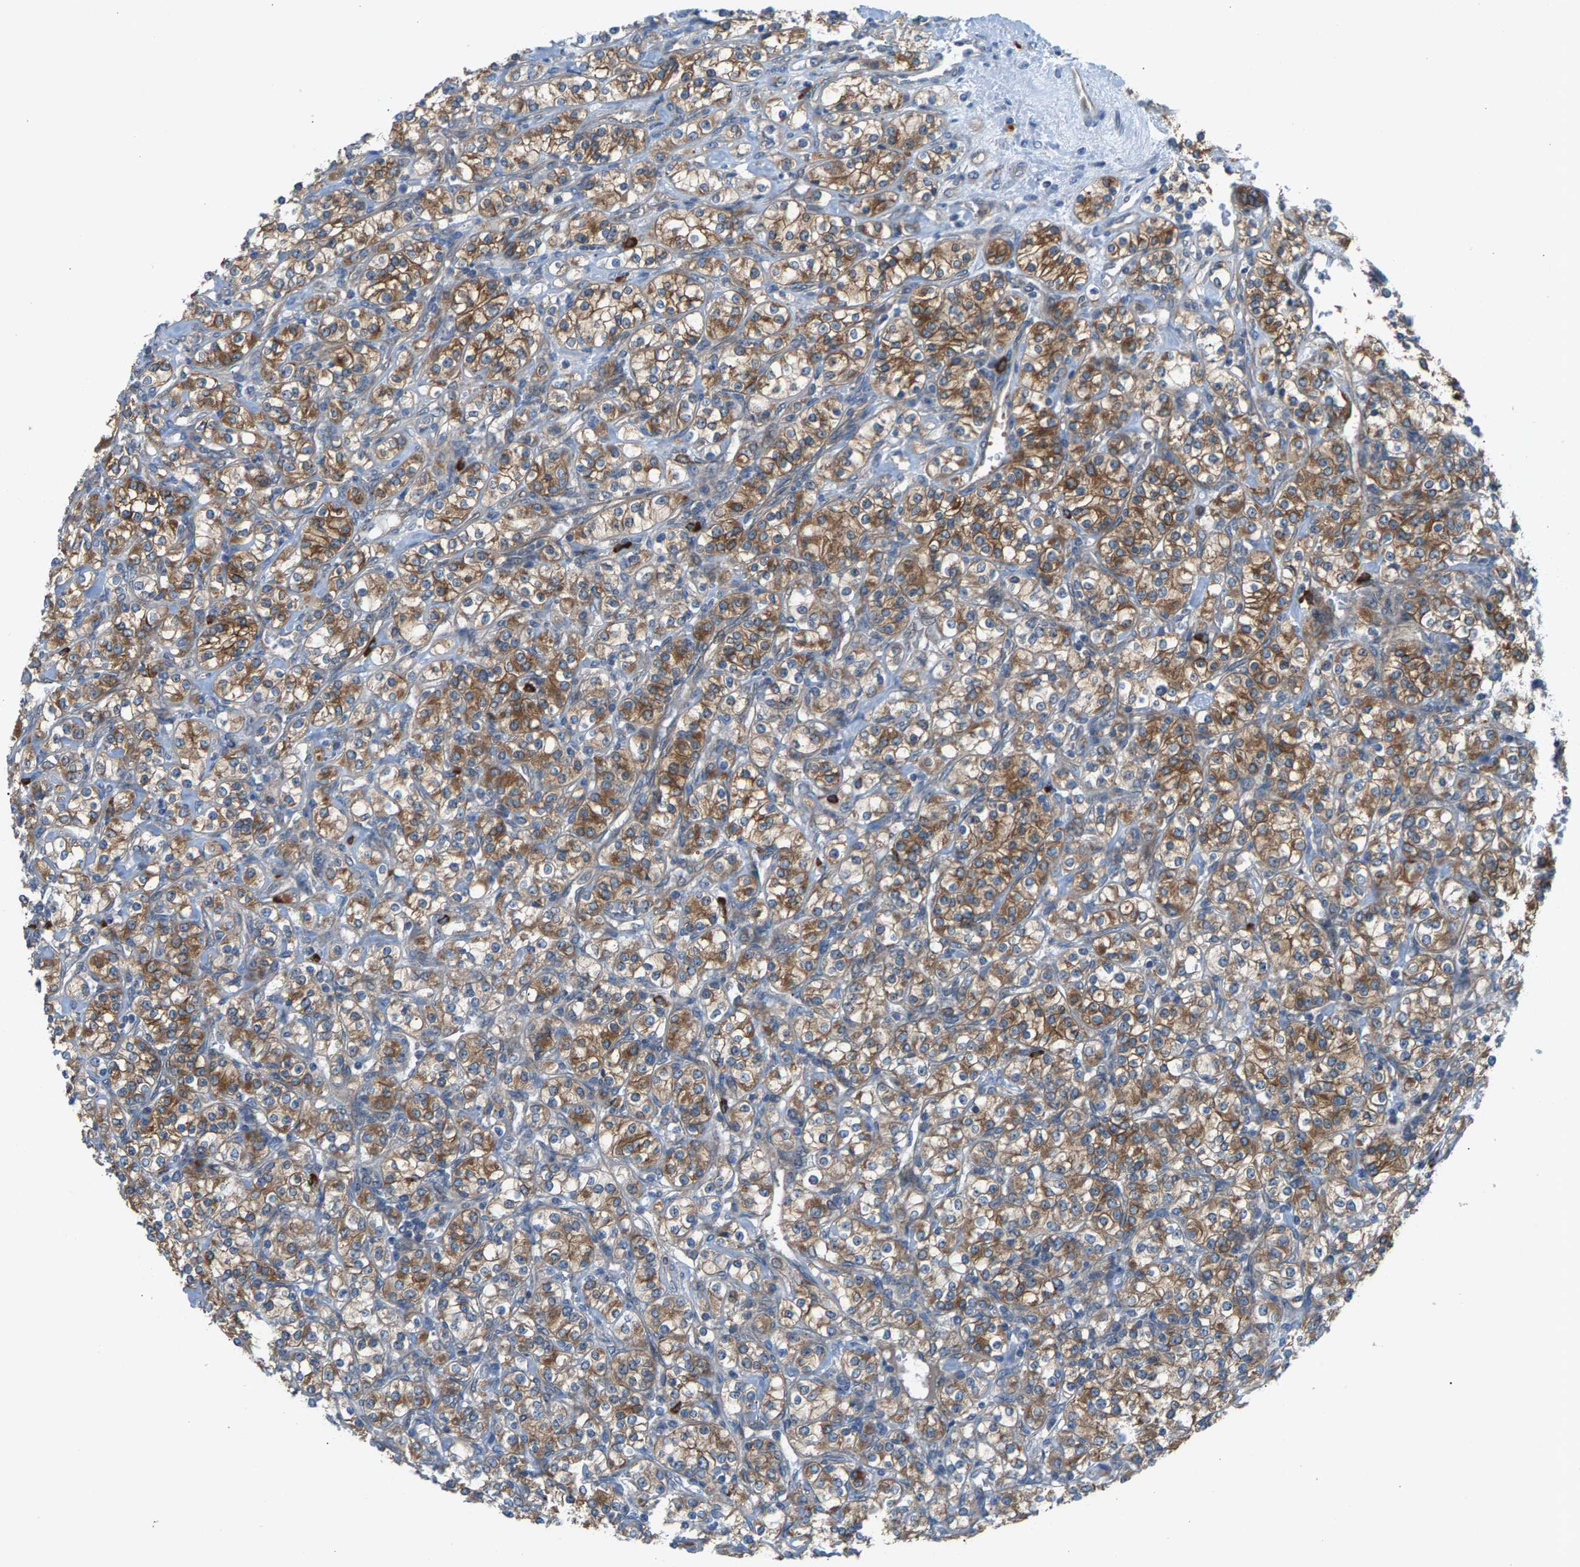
{"staining": {"intensity": "moderate", "quantity": ">75%", "location": "cytoplasmic/membranous"}, "tissue": "renal cancer", "cell_type": "Tumor cells", "image_type": "cancer", "snomed": [{"axis": "morphology", "description": "Adenocarcinoma, NOS"}, {"axis": "topography", "description": "Kidney"}], "caption": "This is an image of immunohistochemistry (IHC) staining of renal adenocarcinoma, which shows moderate expression in the cytoplasmic/membranous of tumor cells.", "gene": "PDCL", "patient": {"sex": "male", "age": 77}}